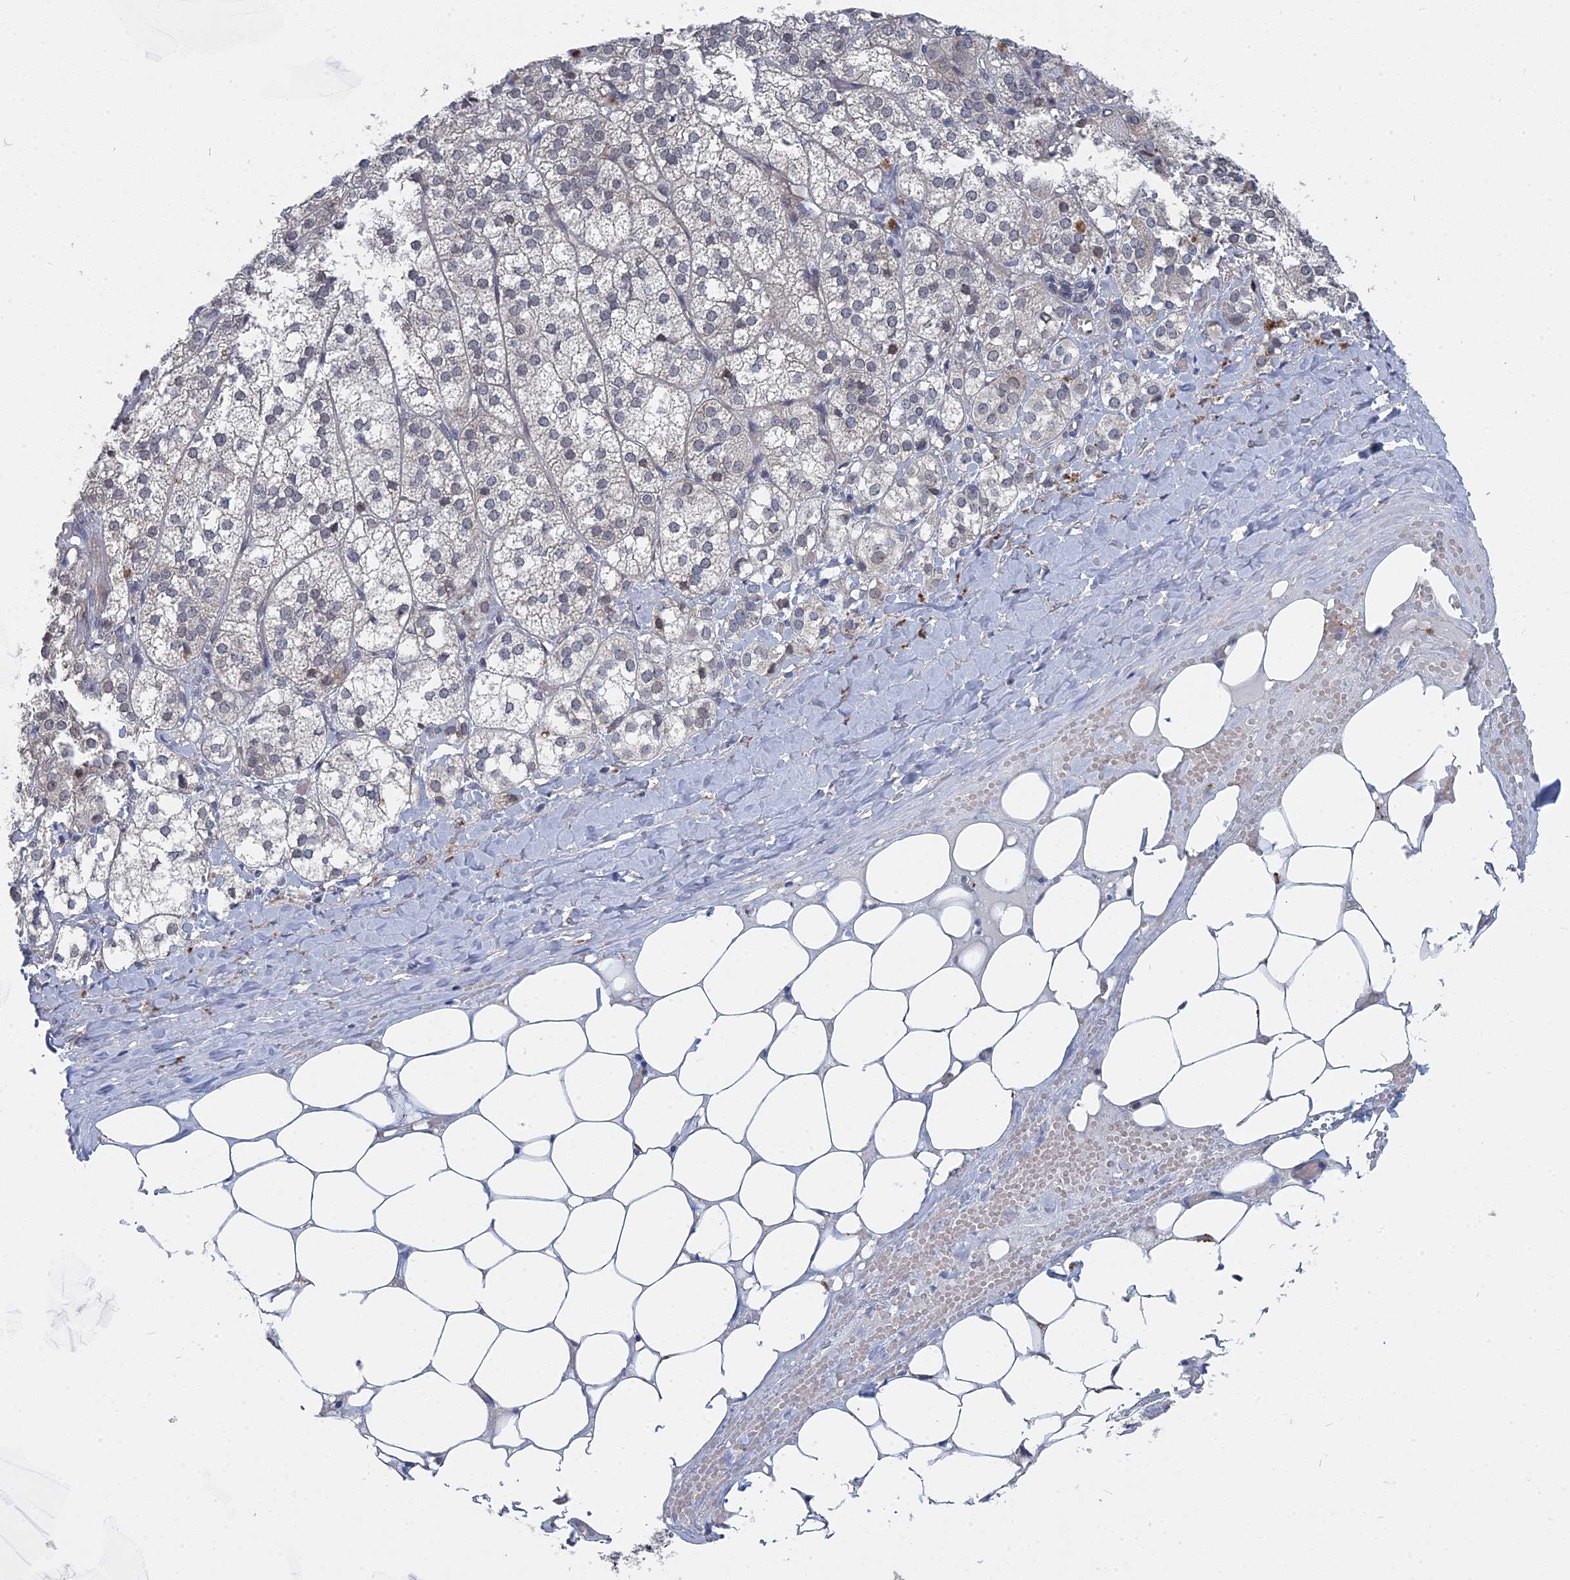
{"staining": {"intensity": "weak", "quantity": "<25%", "location": "nuclear"}, "tissue": "adrenal gland", "cell_type": "Glandular cells", "image_type": "normal", "snomed": [{"axis": "morphology", "description": "Normal tissue, NOS"}, {"axis": "topography", "description": "Adrenal gland"}], "caption": "A photomicrograph of adrenal gland stained for a protein reveals no brown staining in glandular cells. (DAB (3,3'-diaminobenzidine) immunohistochemistry (IHC), high magnification).", "gene": "MTRF1", "patient": {"sex": "female", "age": 61}}